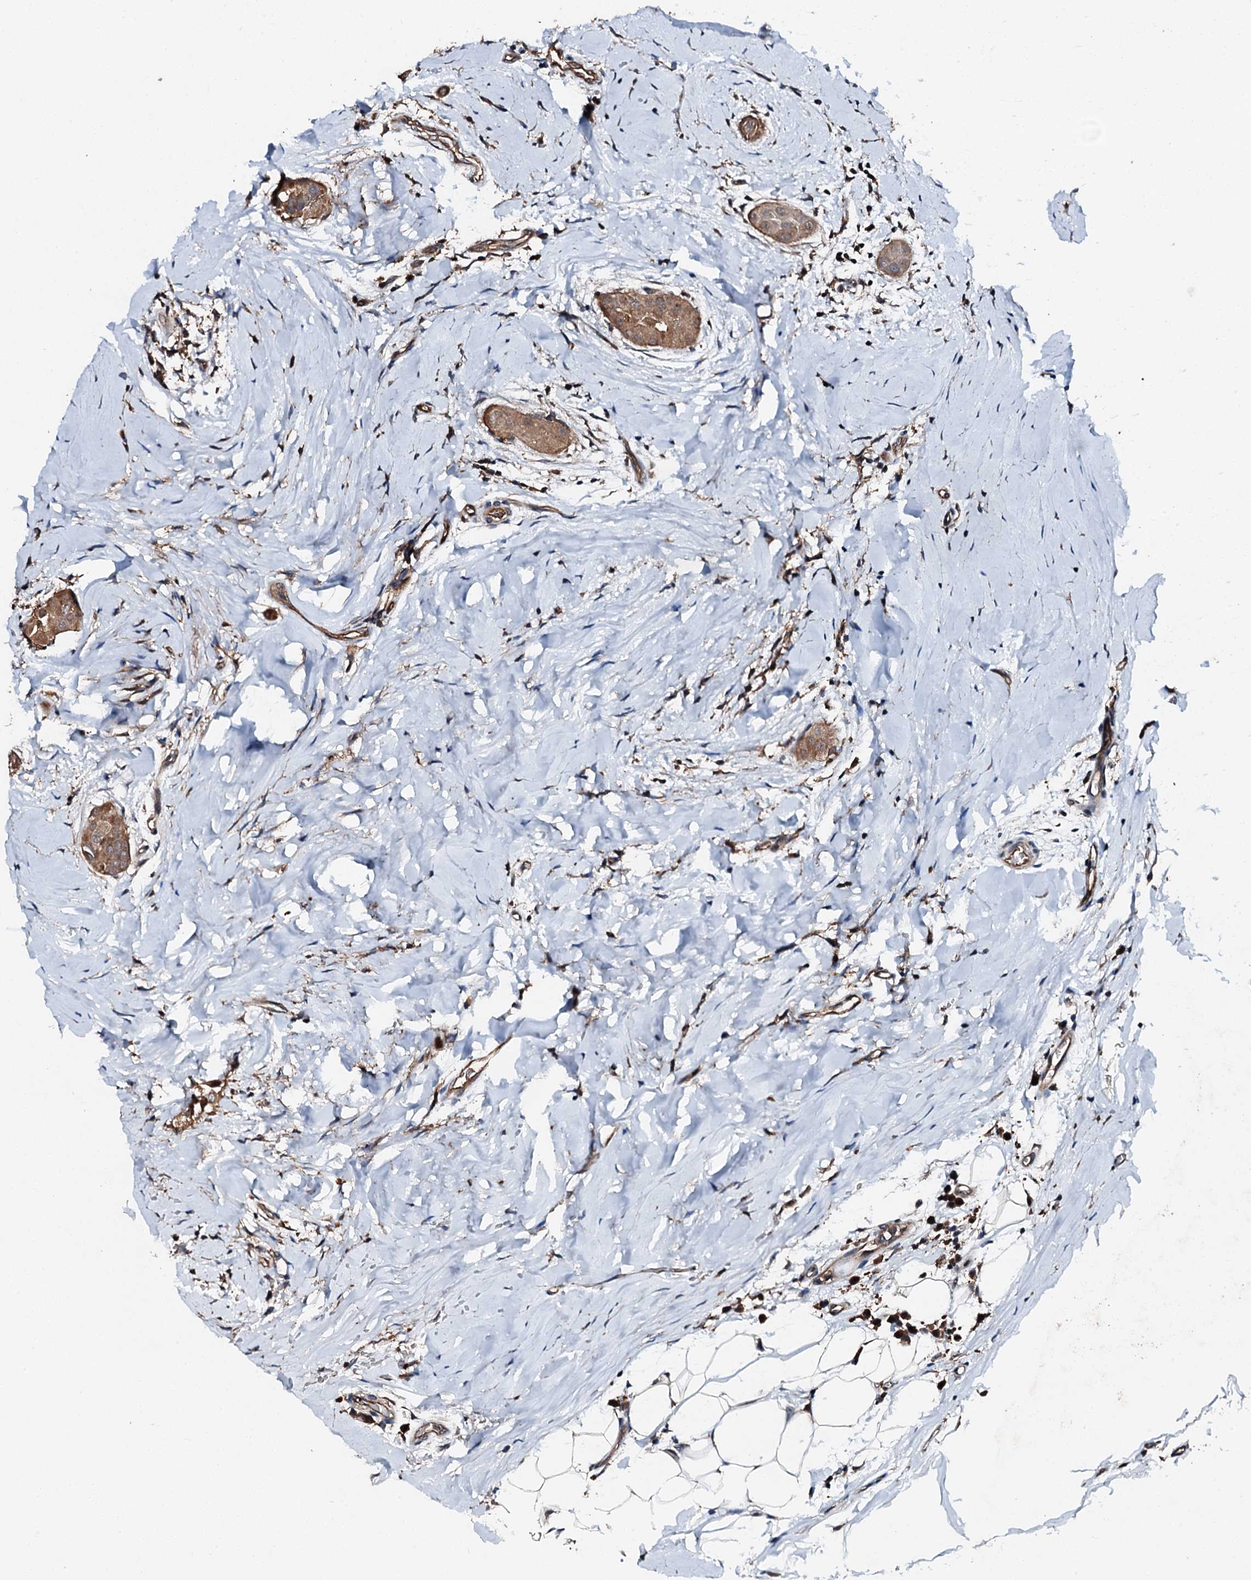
{"staining": {"intensity": "moderate", "quantity": ">75%", "location": "cytoplasmic/membranous"}, "tissue": "thyroid cancer", "cell_type": "Tumor cells", "image_type": "cancer", "snomed": [{"axis": "morphology", "description": "Papillary adenocarcinoma, NOS"}, {"axis": "topography", "description": "Thyroid gland"}], "caption": "The micrograph displays staining of papillary adenocarcinoma (thyroid), revealing moderate cytoplasmic/membranous protein positivity (brown color) within tumor cells.", "gene": "FGD4", "patient": {"sex": "male", "age": 33}}